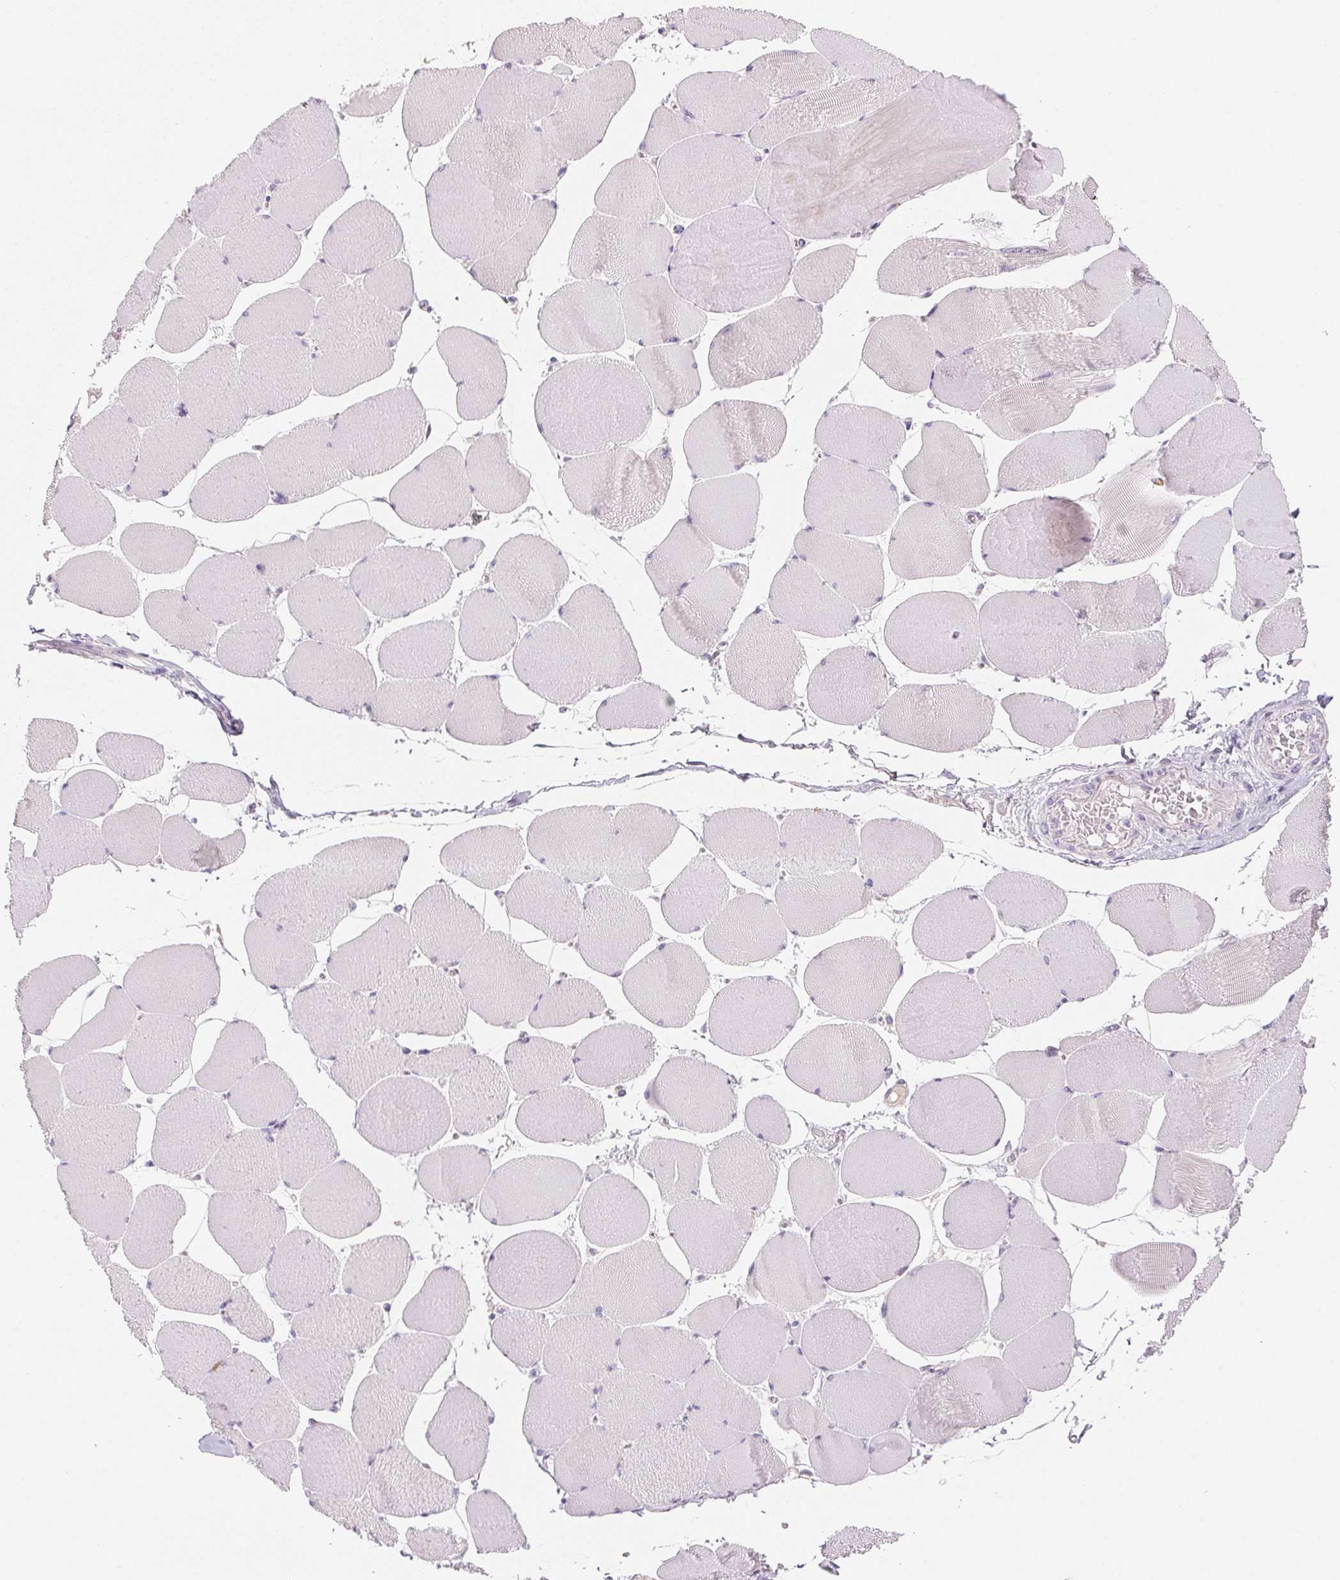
{"staining": {"intensity": "negative", "quantity": "none", "location": "none"}, "tissue": "skeletal muscle", "cell_type": "Myocytes", "image_type": "normal", "snomed": [{"axis": "morphology", "description": "Normal tissue, NOS"}, {"axis": "topography", "description": "Skeletal muscle"}], "caption": "Immunohistochemistry (IHC) of benign skeletal muscle exhibits no expression in myocytes.", "gene": "MCOLN3", "patient": {"sex": "female", "age": 75}}